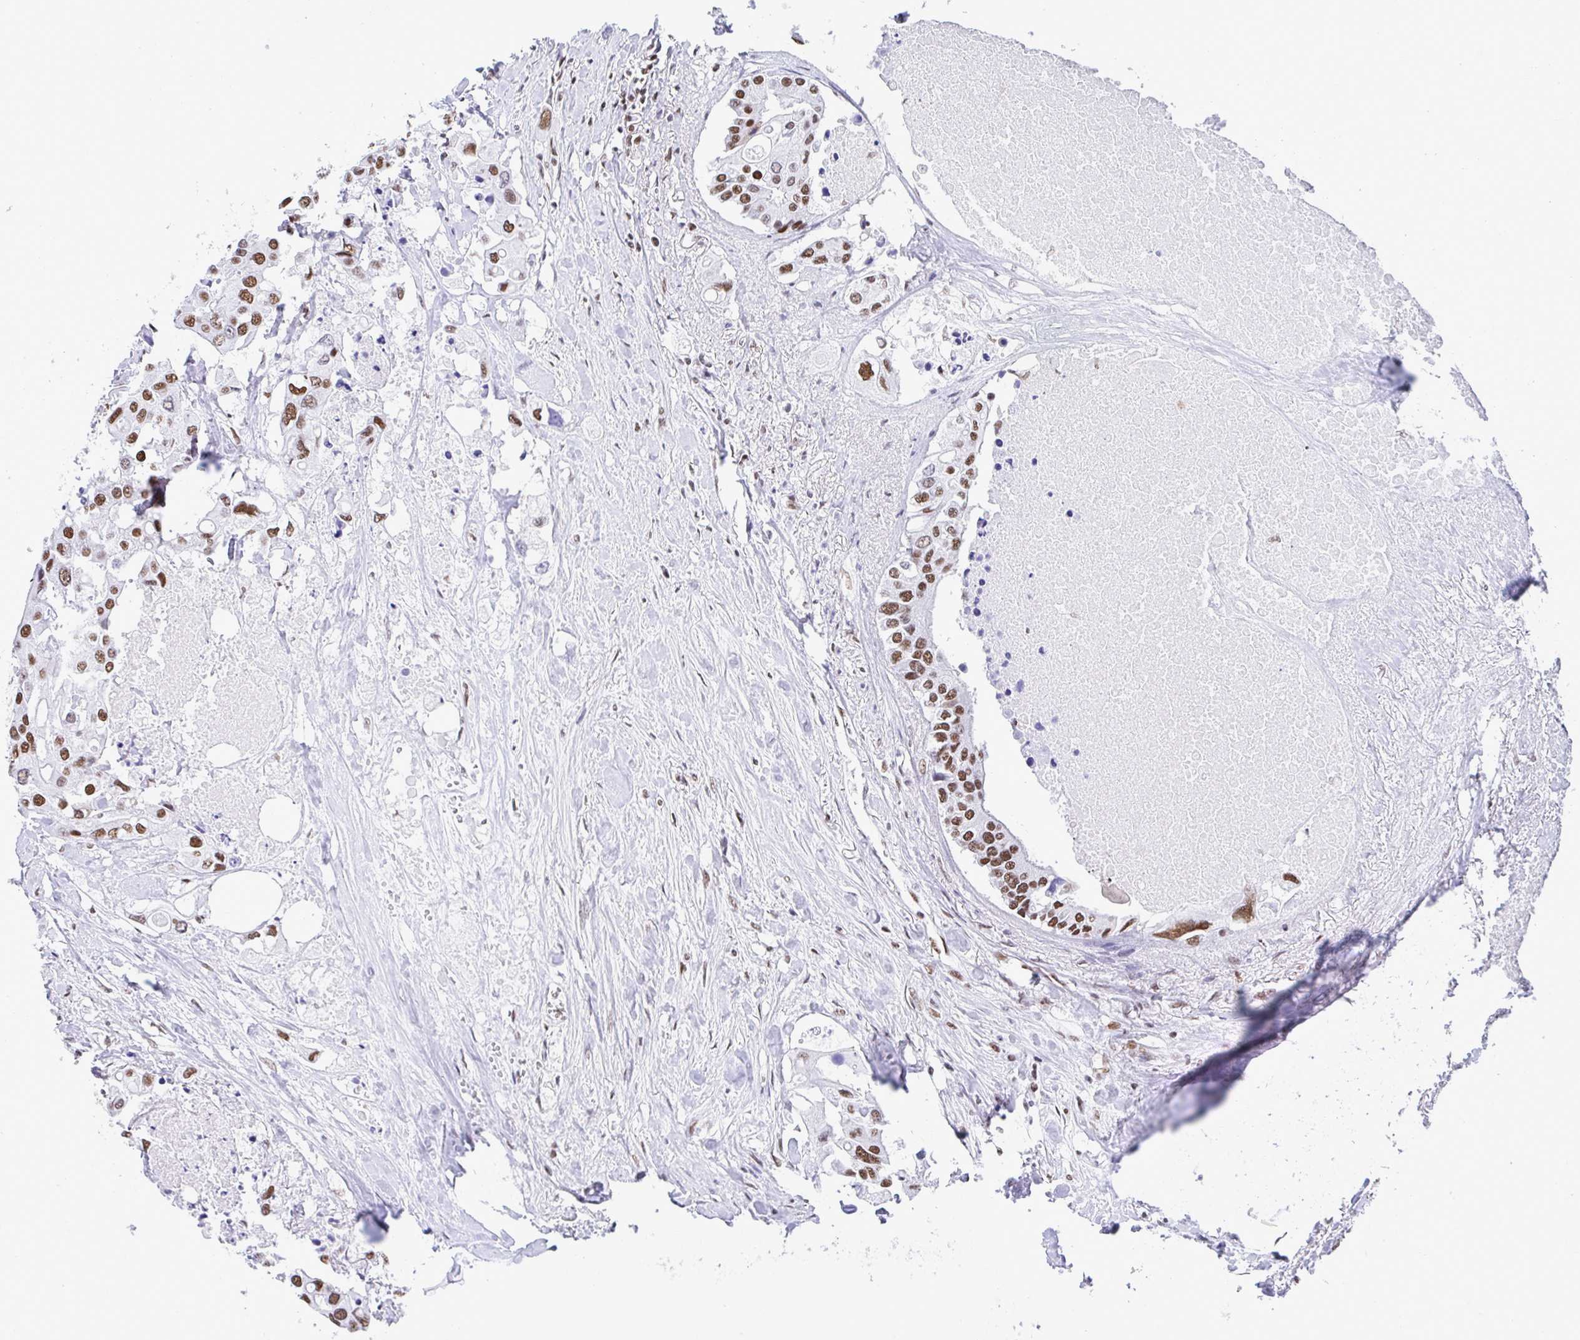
{"staining": {"intensity": "moderate", "quantity": ">75%", "location": "nuclear"}, "tissue": "colorectal cancer", "cell_type": "Tumor cells", "image_type": "cancer", "snomed": [{"axis": "morphology", "description": "Adenocarcinoma, NOS"}, {"axis": "topography", "description": "Colon"}], "caption": "Immunohistochemical staining of colorectal cancer (adenocarcinoma) reveals medium levels of moderate nuclear protein staining in about >75% of tumor cells.", "gene": "DDX52", "patient": {"sex": "male", "age": 77}}